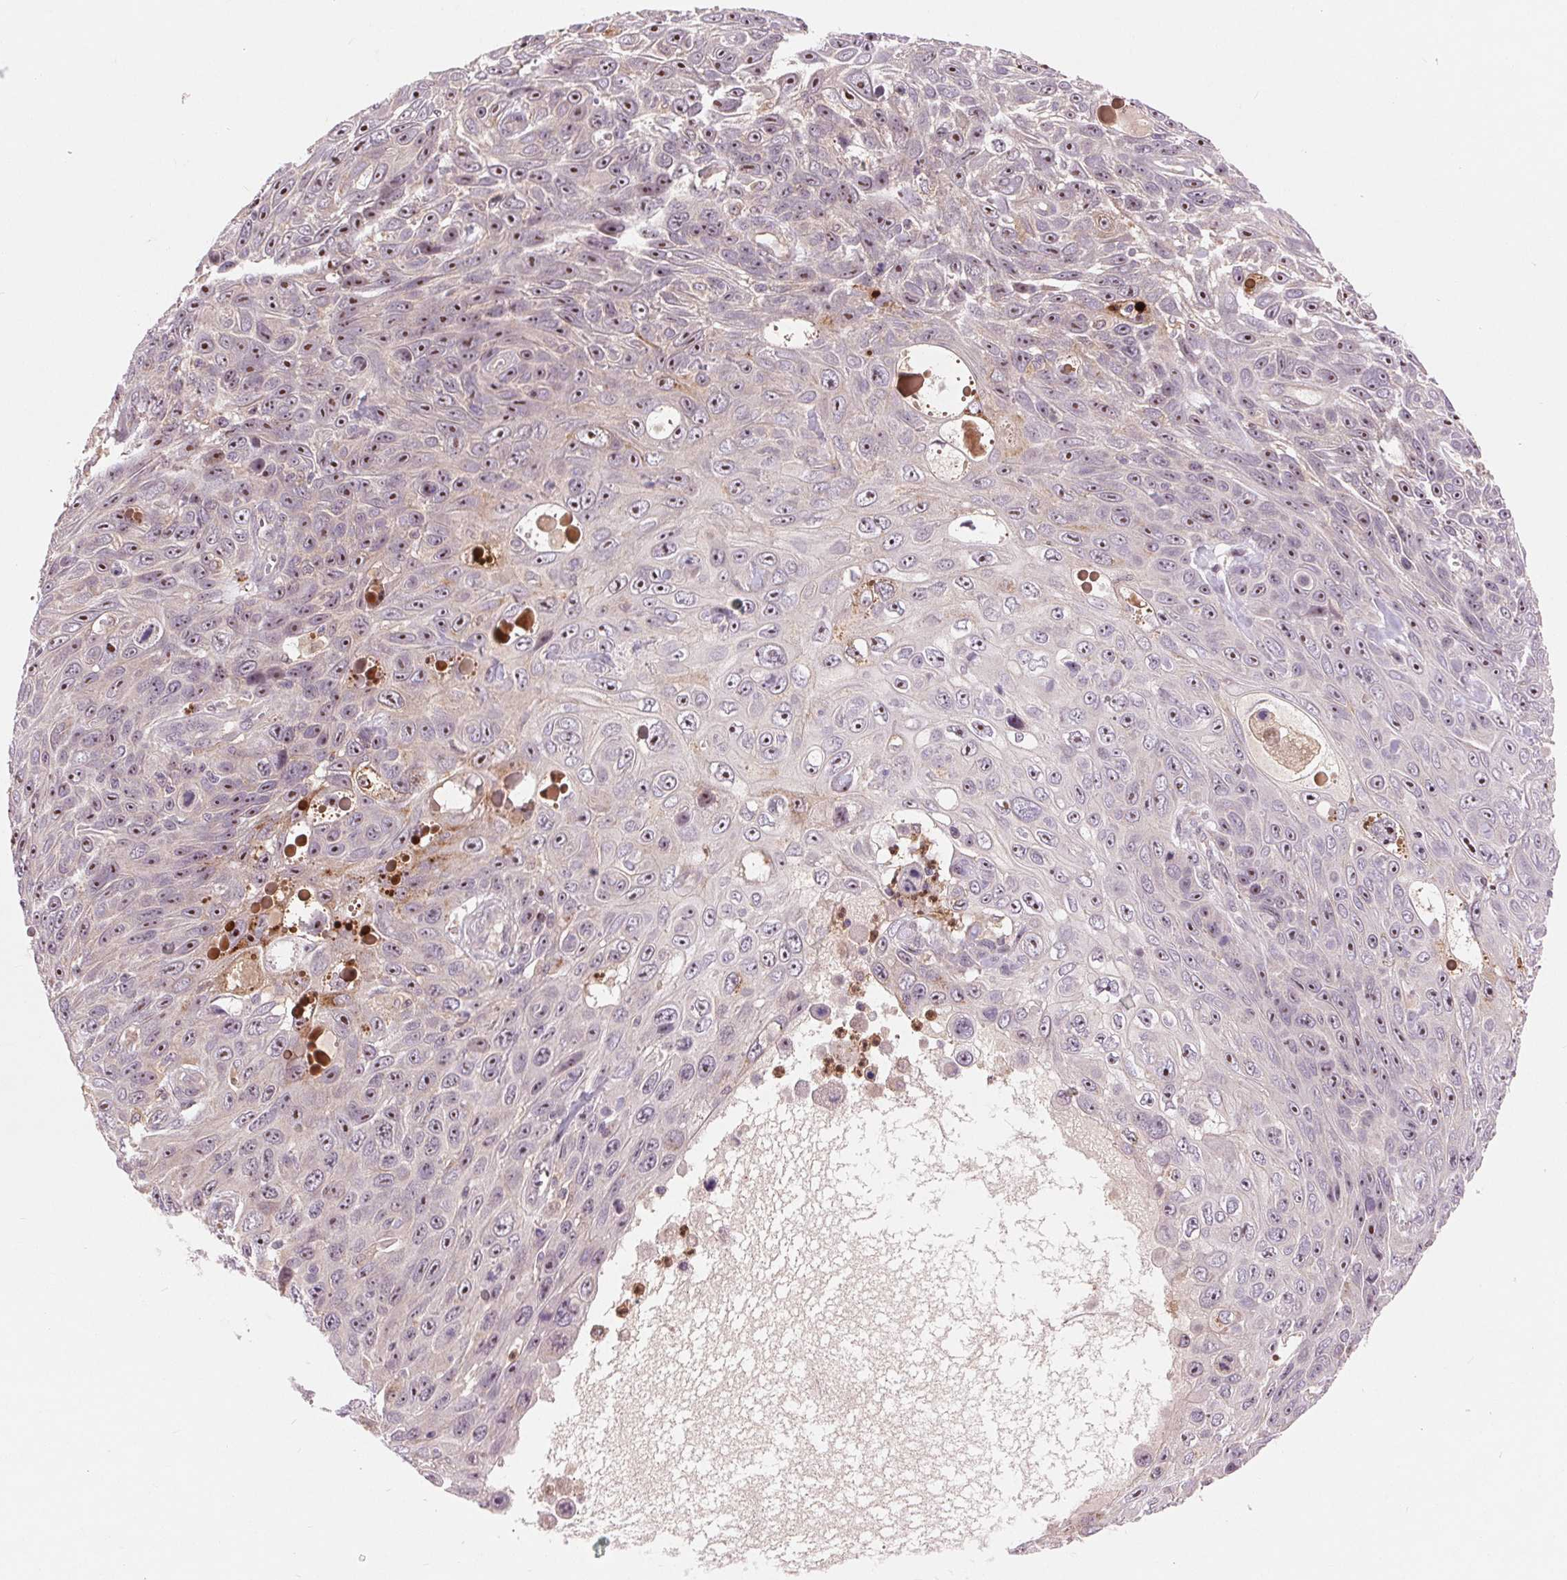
{"staining": {"intensity": "strong", "quantity": ">75%", "location": "nuclear"}, "tissue": "skin cancer", "cell_type": "Tumor cells", "image_type": "cancer", "snomed": [{"axis": "morphology", "description": "Squamous cell carcinoma, NOS"}, {"axis": "topography", "description": "Skin"}], "caption": "Protein expression analysis of human squamous cell carcinoma (skin) reveals strong nuclear positivity in about >75% of tumor cells.", "gene": "RANBP3L", "patient": {"sex": "male", "age": 82}}